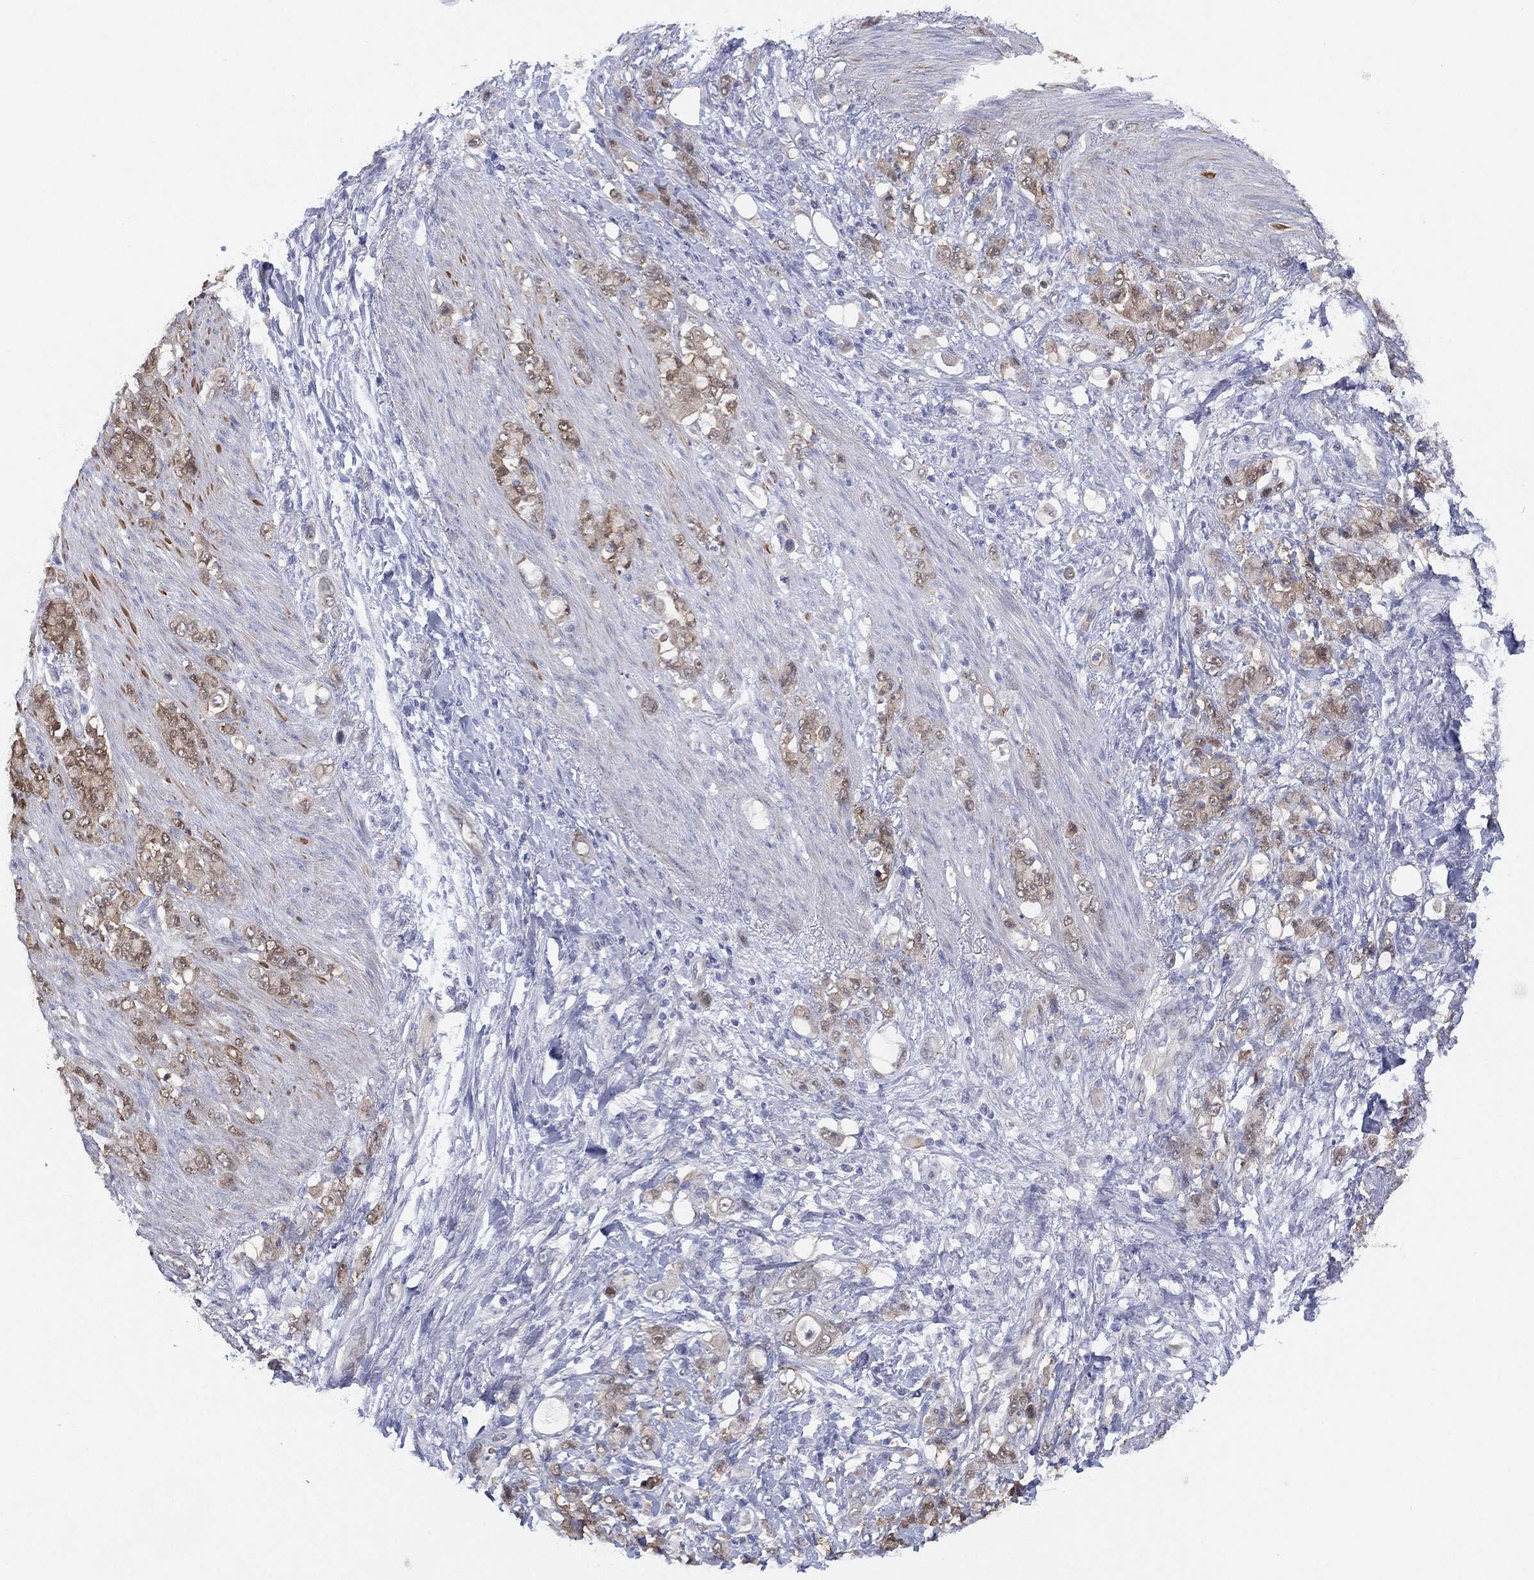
{"staining": {"intensity": "moderate", "quantity": "25%-75%", "location": "cytoplasmic/membranous,nuclear"}, "tissue": "stomach cancer", "cell_type": "Tumor cells", "image_type": "cancer", "snomed": [{"axis": "morphology", "description": "Adenocarcinoma, NOS"}, {"axis": "topography", "description": "Stomach"}], "caption": "Adenocarcinoma (stomach) stained with a brown dye demonstrates moderate cytoplasmic/membranous and nuclear positive expression in about 25%-75% of tumor cells.", "gene": "DDAH1", "patient": {"sex": "female", "age": 79}}